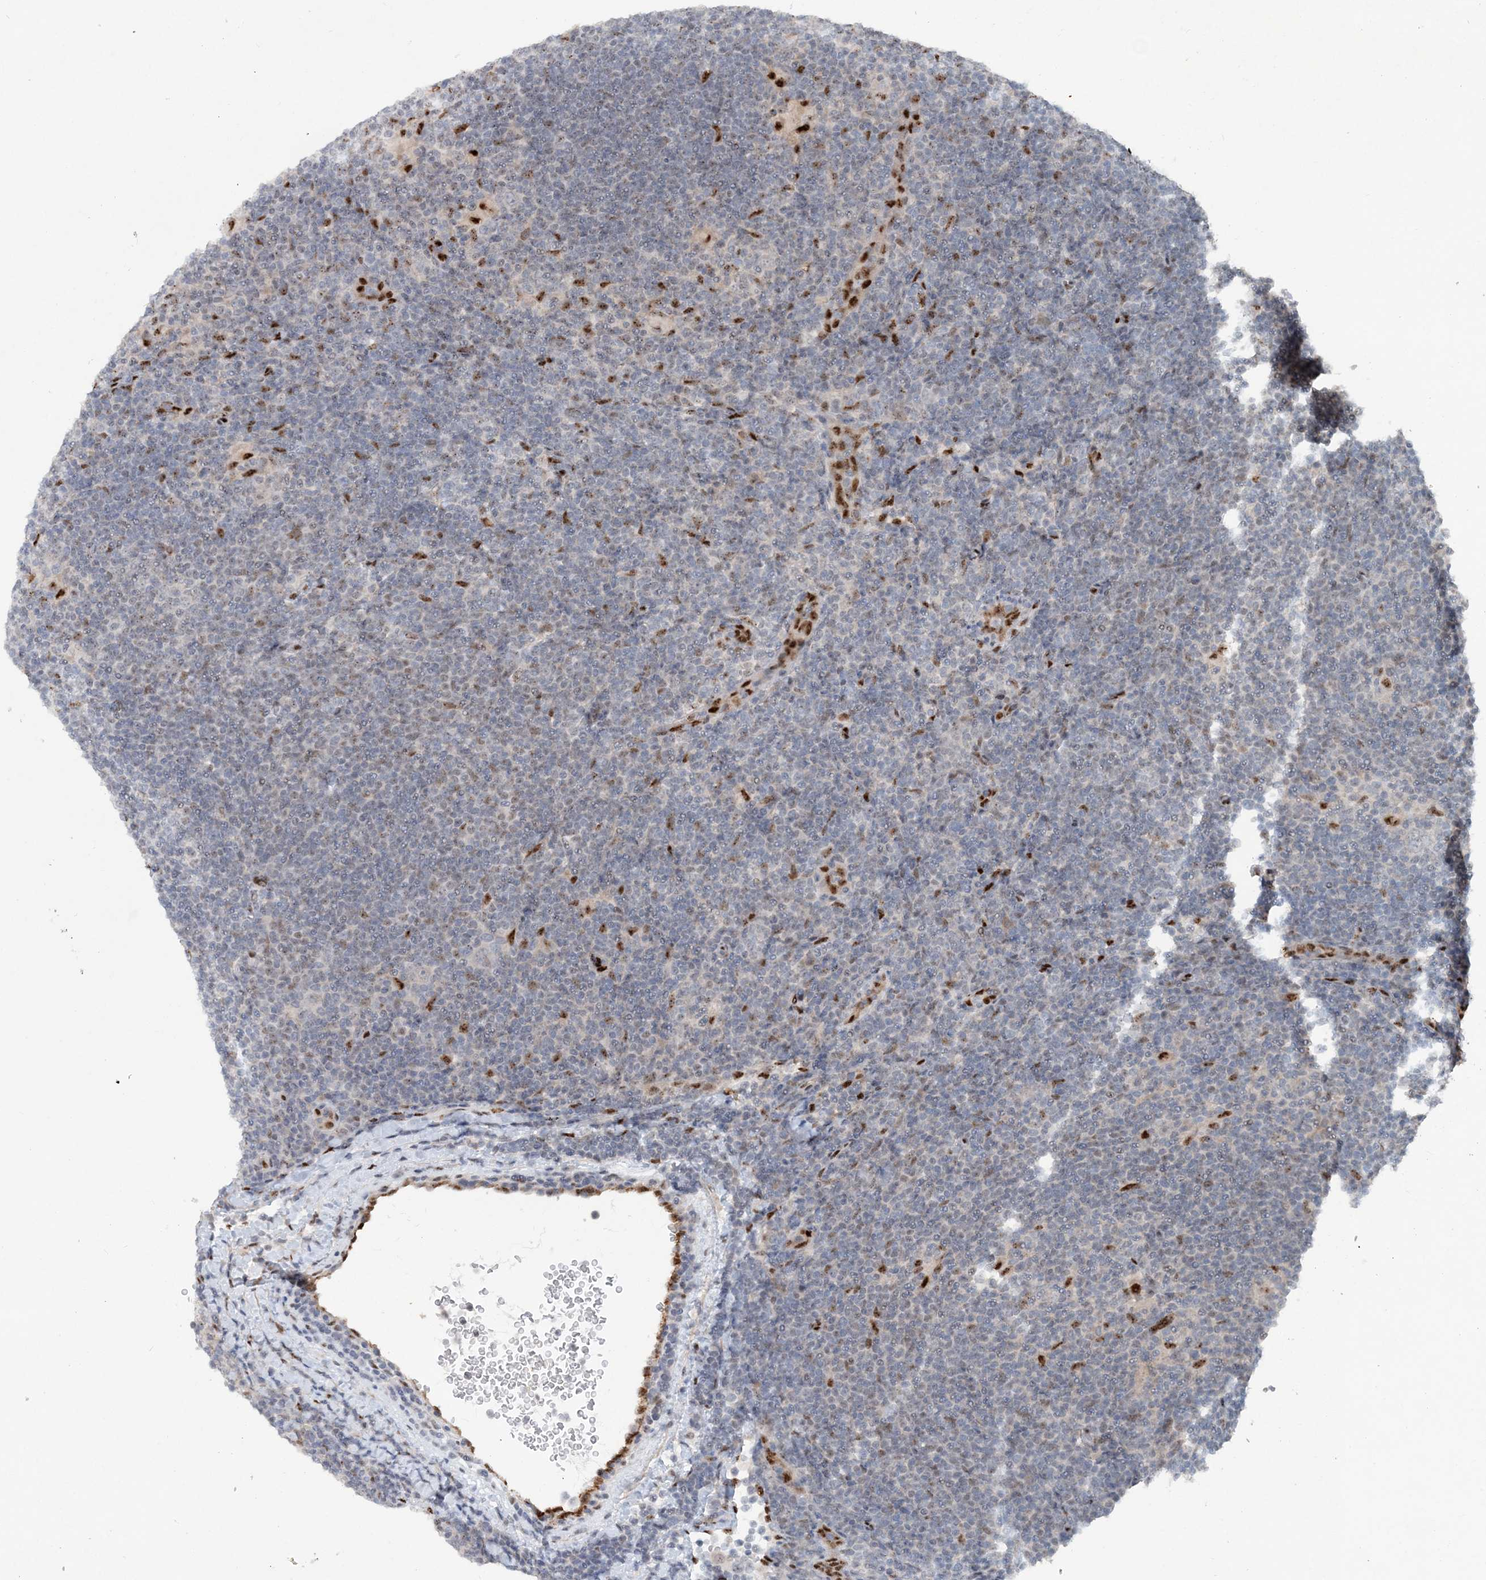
{"staining": {"intensity": "negative", "quantity": "none", "location": "none"}, "tissue": "lymphoma", "cell_type": "Tumor cells", "image_type": "cancer", "snomed": [{"axis": "morphology", "description": "Hodgkin's disease, NOS"}, {"axis": "topography", "description": "Lymph node"}], "caption": "This is an immunohistochemistry image of lymphoma. There is no positivity in tumor cells.", "gene": "GIN1", "patient": {"sex": "female", "age": 57}}